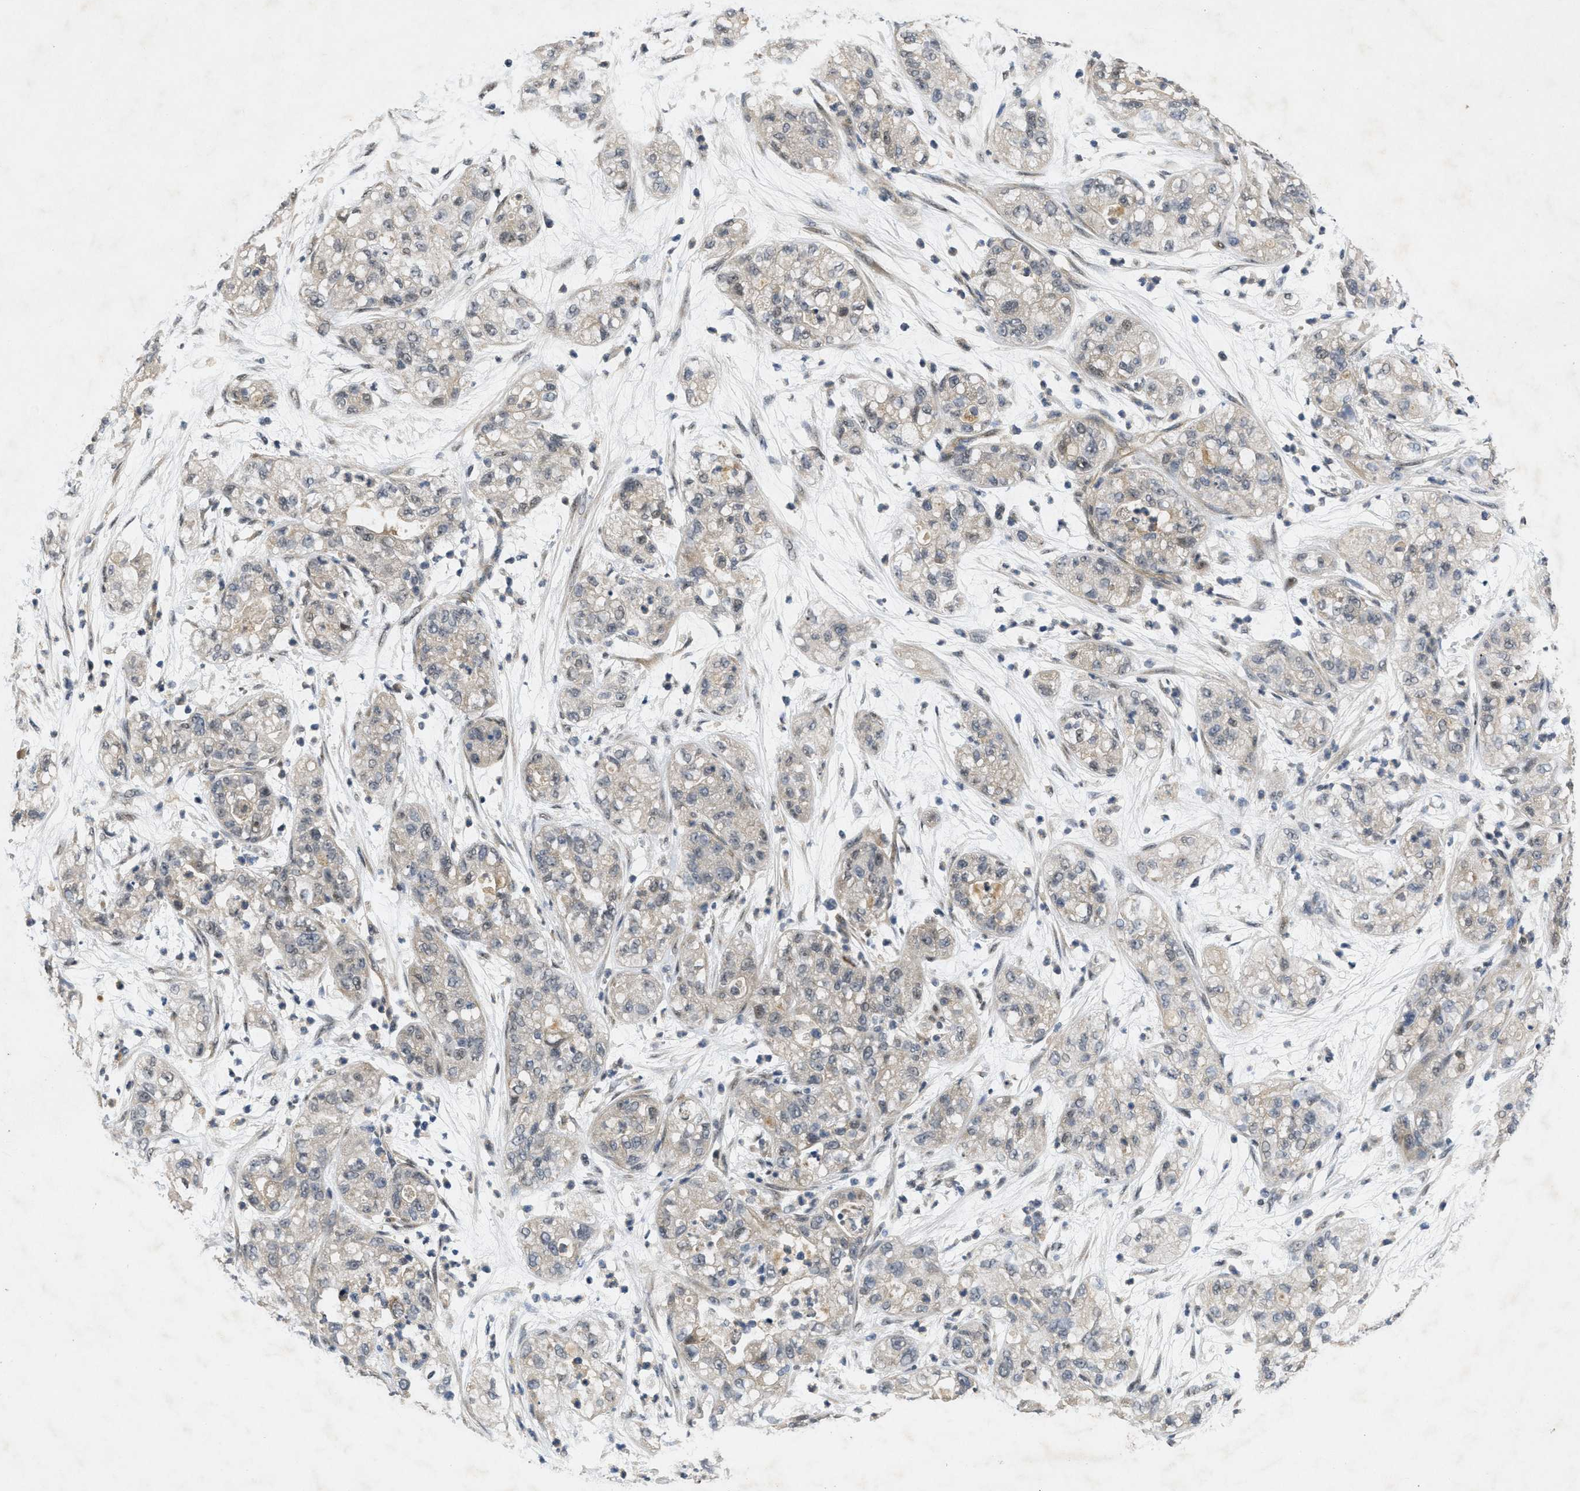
{"staining": {"intensity": "negative", "quantity": "none", "location": "none"}, "tissue": "pancreatic cancer", "cell_type": "Tumor cells", "image_type": "cancer", "snomed": [{"axis": "morphology", "description": "Adenocarcinoma, NOS"}, {"axis": "topography", "description": "Pancreas"}], "caption": "Immunohistochemistry of human pancreatic adenocarcinoma demonstrates no positivity in tumor cells. (Stains: DAB immunohistochemistry (IHC) with hematoxylin counter stain, Microscopy: brightfield microscopy at high magnification).", "gene": "PAPOLG", "patient": {"sex": "female", "age": 78}}